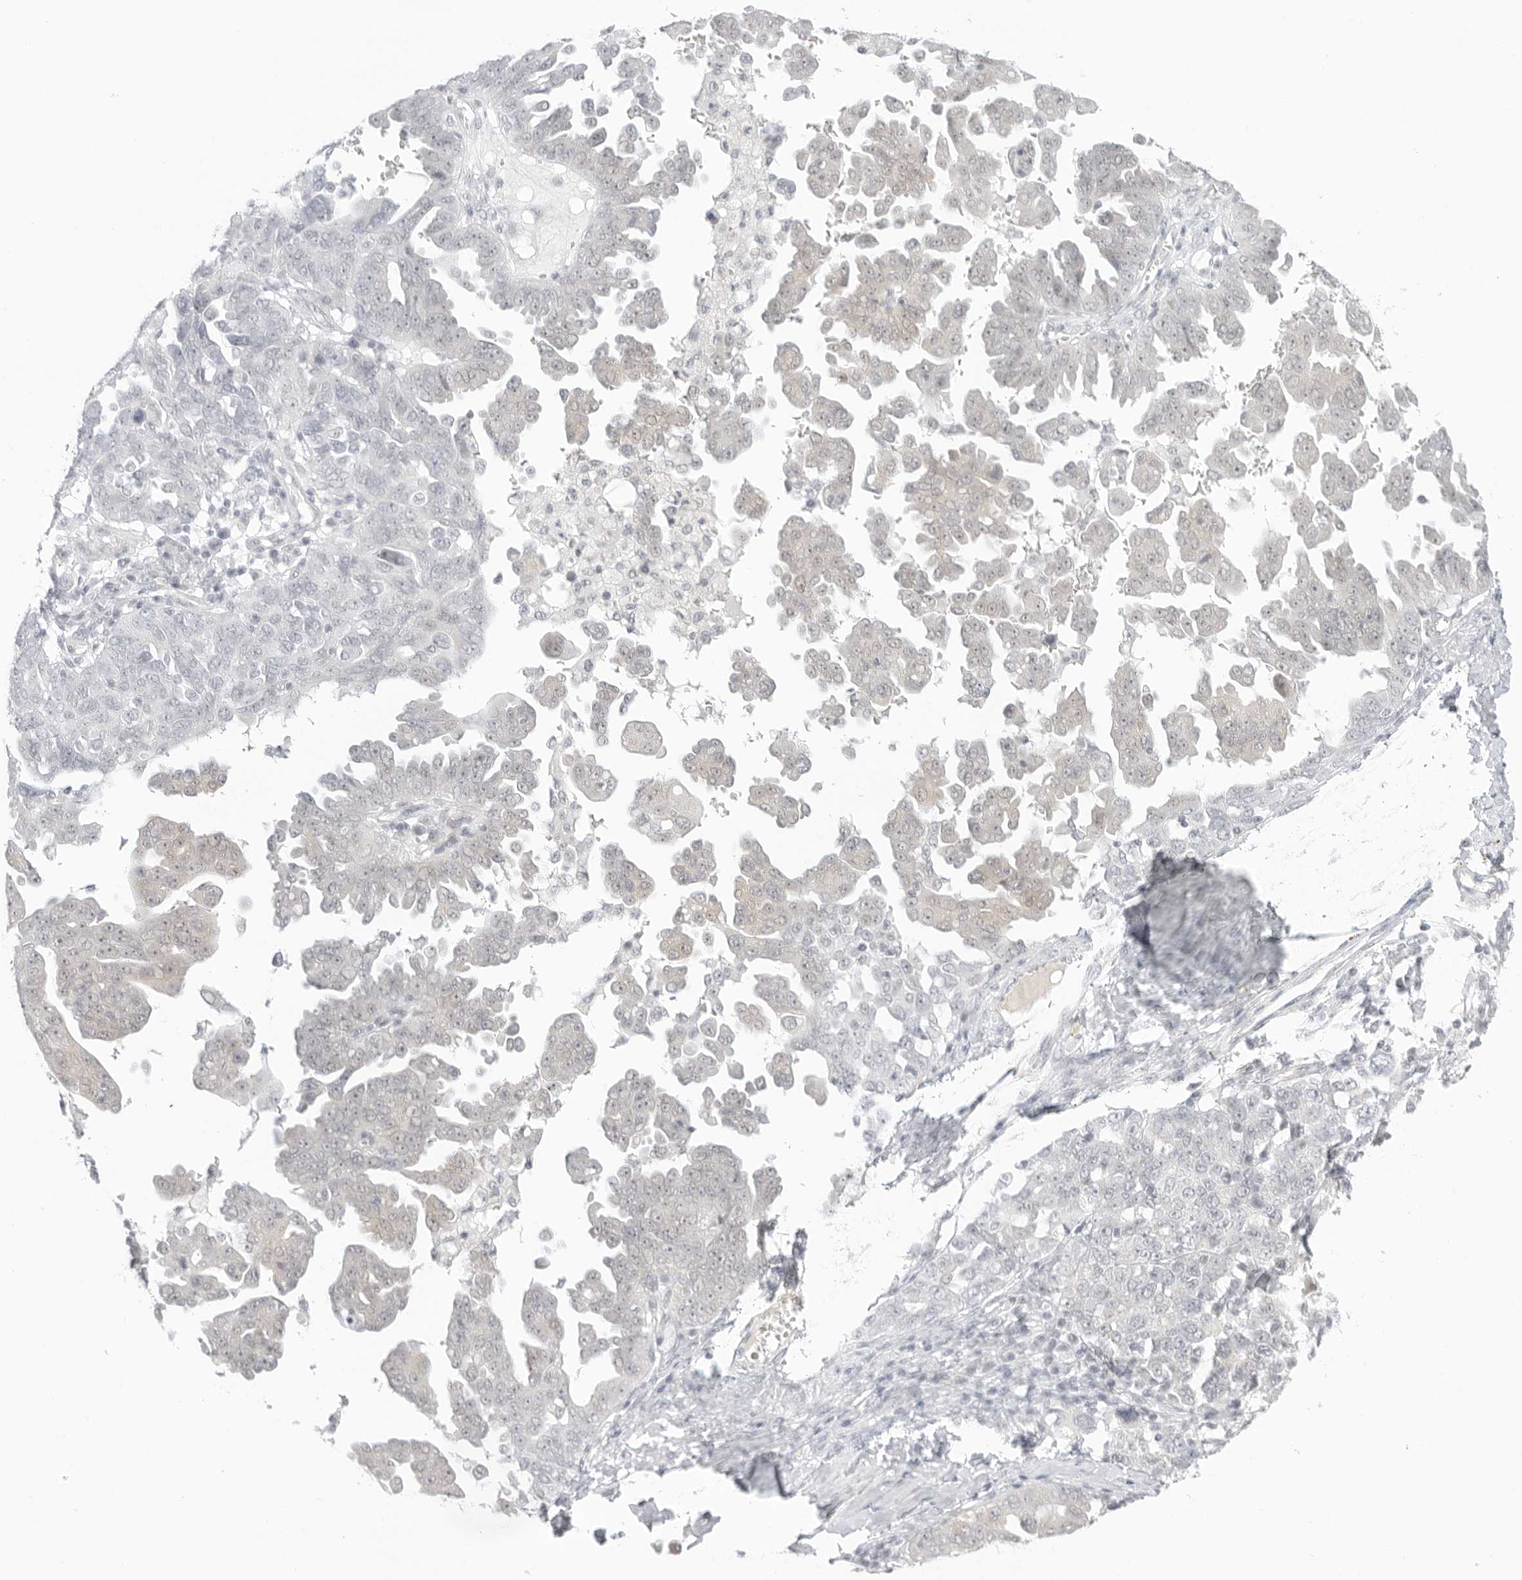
{"staining": {"intensity": "negative", "quantity": "none", "location": "none"}, "tissue": "ovarian cancer", "cell_type": "Tumor cells", "image_type": "cancer", "snomed": [{"axis": "morphology", "description": "Carcinoma, endometroid"}, {"axis": "topography", "description": "Ovary"}], "caption": "This is an immunohistochemistry (IHC) image of ovarian cancer. There is no expression in tumor cells.", "gene": "MED18", "patient": {"sex": "female", "age": 62}}